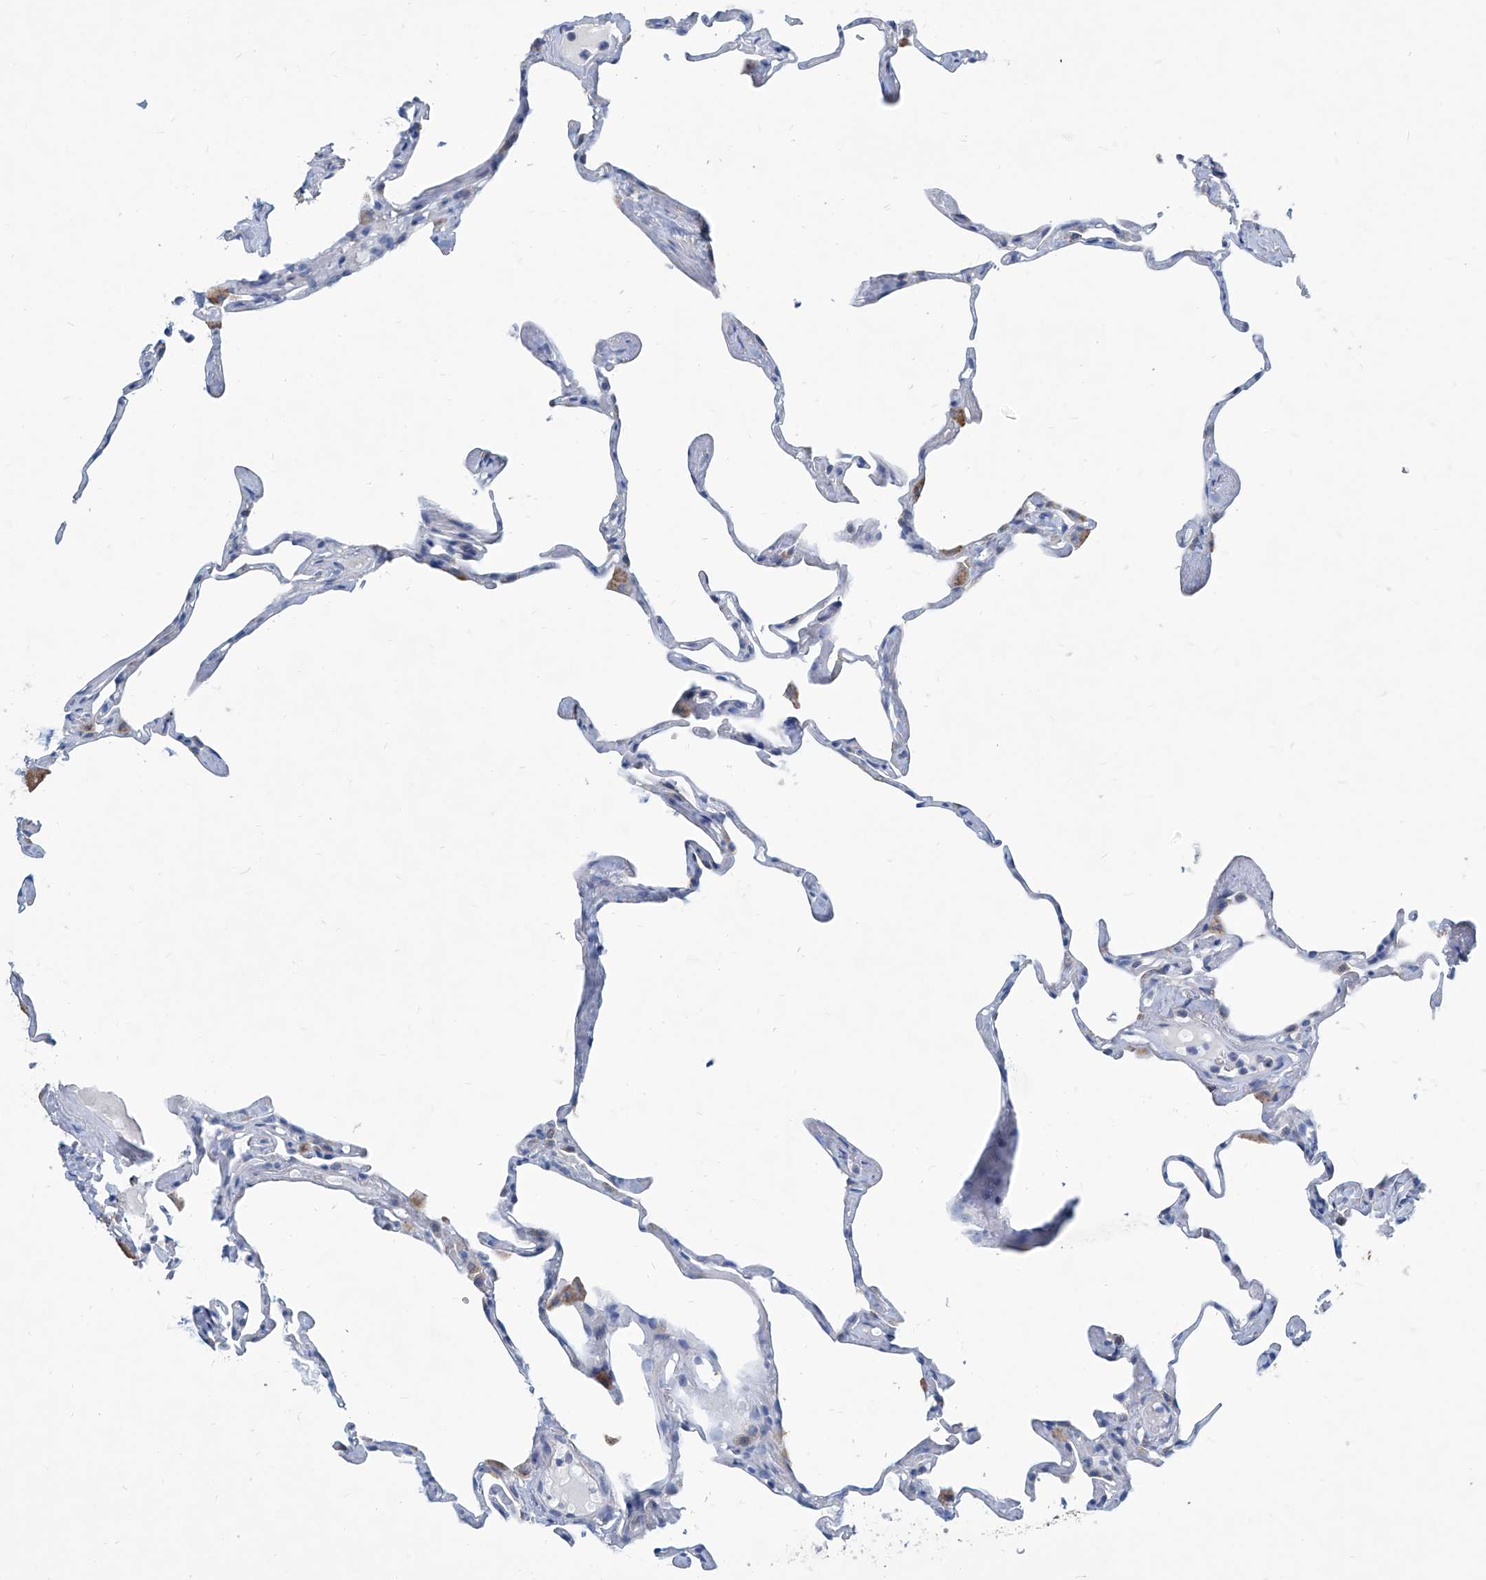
{"staining": {"intensity": "moderate", "quantity": "<25%", "location": "cytoplasmic/membranous"}, "tissue": "lung", "cell_type": "Alveolar cells", "image_type": "normal", "snomed": [{"axis": "morphology", "description": "Normal tissue, NOS"}, {"axis": "topography", "description": "Lung"}], "caption": "An IHC image of unremarkable tissue is shown. Protein staining in brown labels moderate cytoplasmic/membranous positivity in lung within alveolar cells. The protein of interest is shown in brown color, while the nuclei are stained blue.", "gene": "ZNF519", "patient": {"sex": "male", "age": 65}}